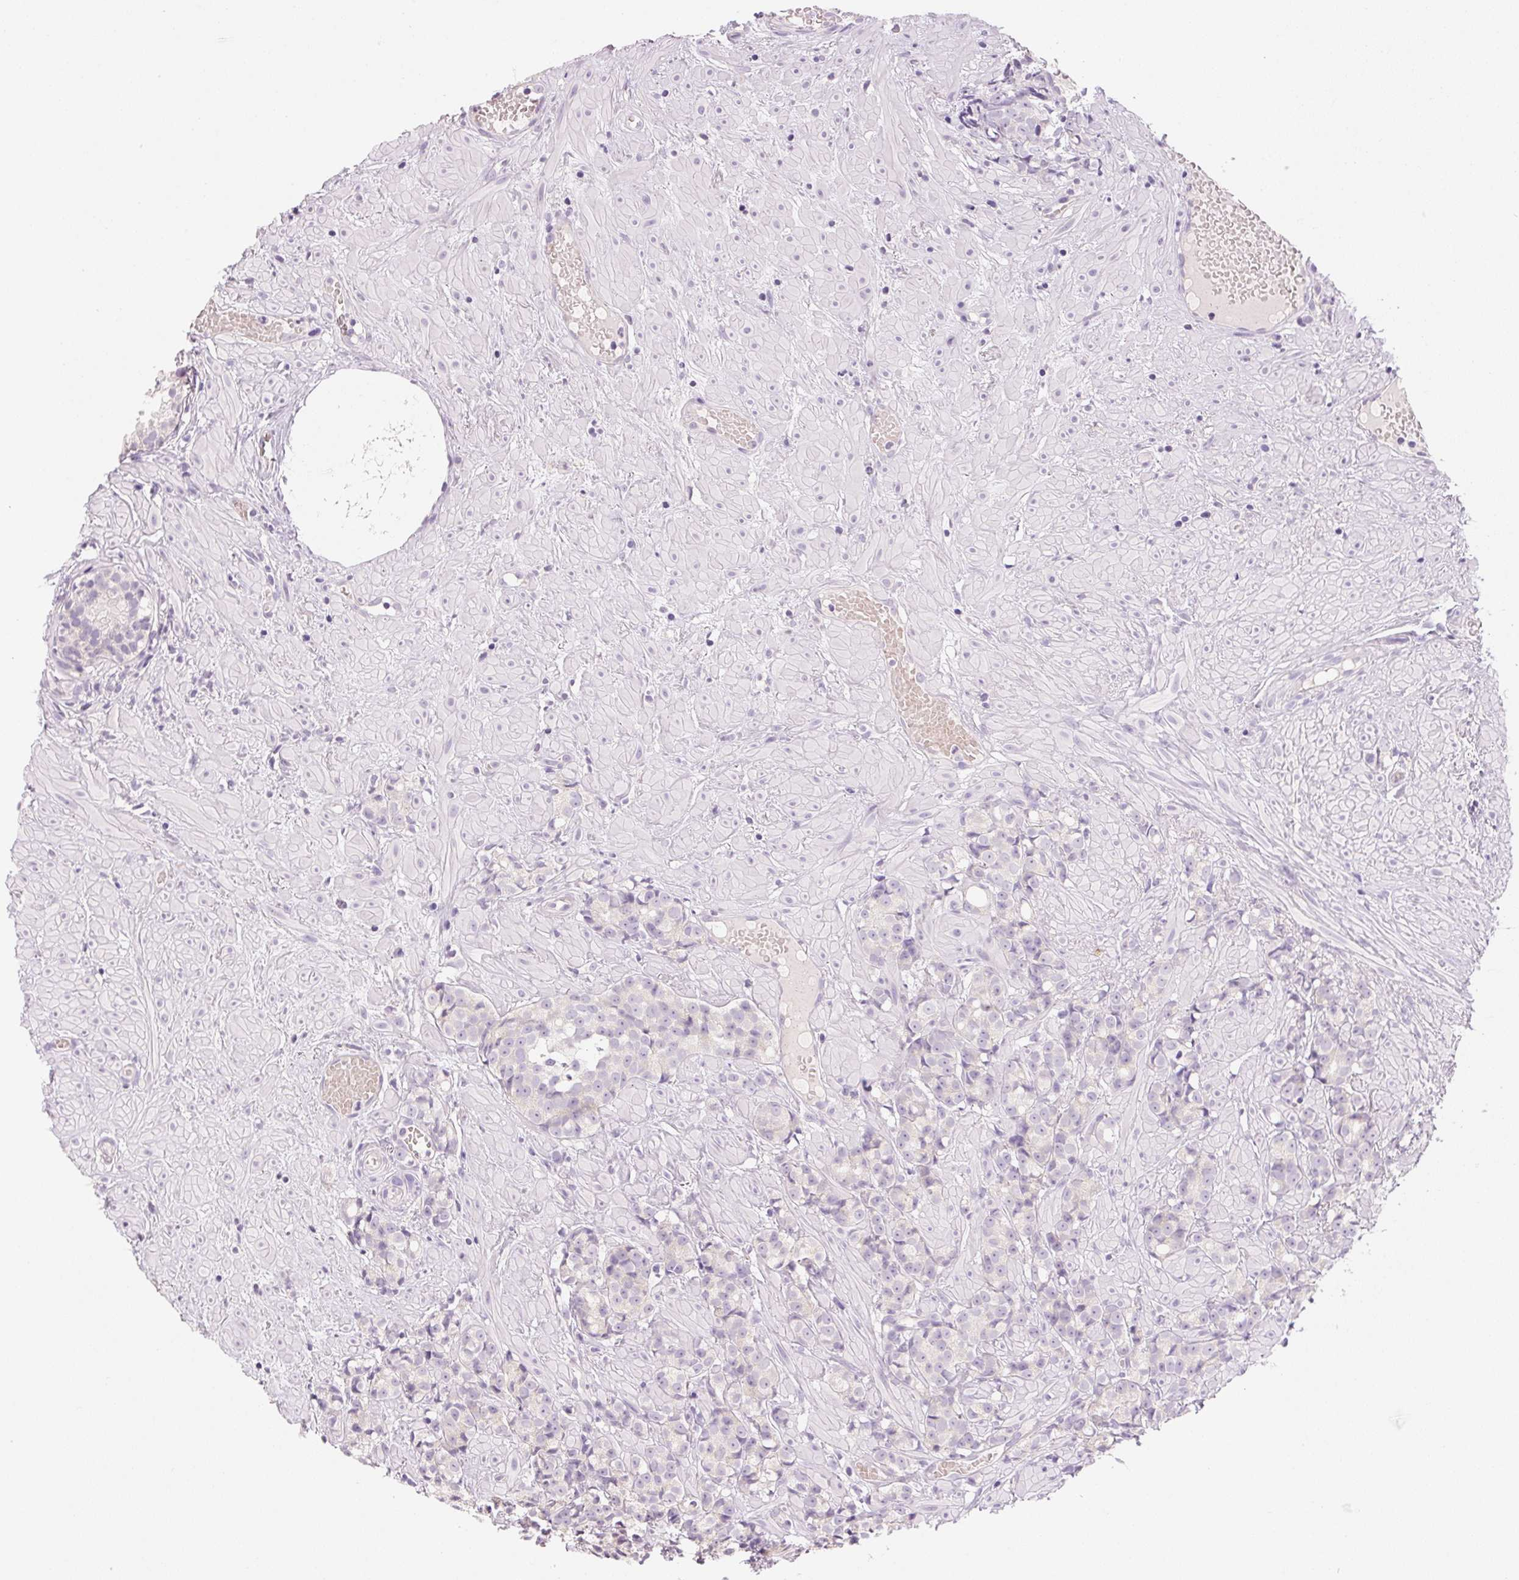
{"staining": {"intensity": "negative", "quantity": "none", "location": "none"}, "tissue": "prostate cancer", "cell_type": "Tumor cells", "image_type": "cancer", "snomed": [{"axis": "morphology", "description": "Adenocarcinoma, High grade"}, {"axis": "topography", "description": "Prostate"}], "caption": "The image displays no staining of tumor cells in prostate high-grade adenocarcinoma.", "gene": "HSD17B2", "patient": {"sex": "male", "age": 81}}